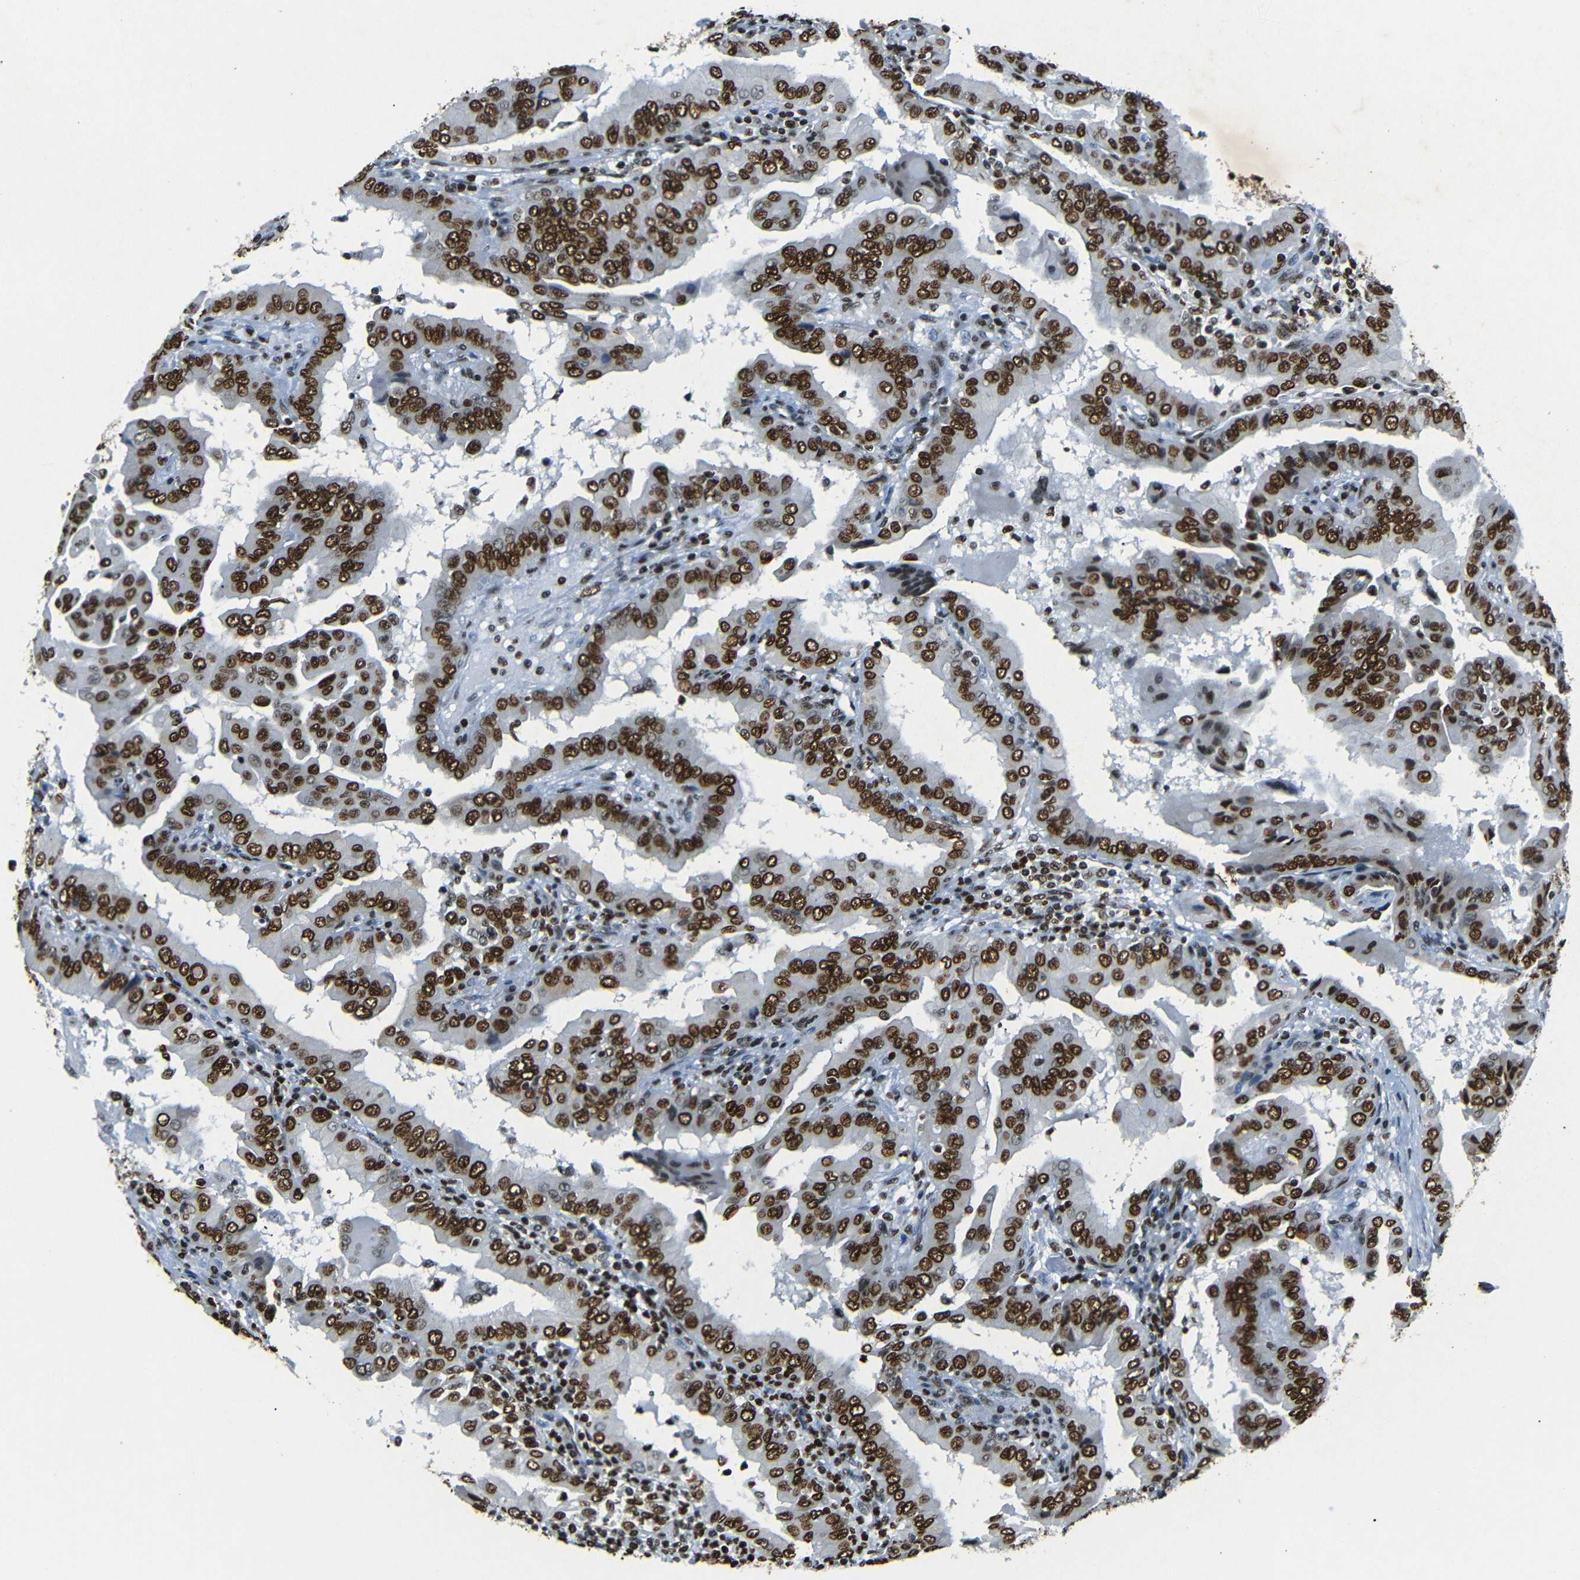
{"staining": {"intensity": "strong", "quantity": ">75%", "location": "nuclear"}, "tissue": "thyroid cancer", "cell_type": "Tumor cells", "image_type": "cancer", "snomed": [{"axis": "morphology", "description": "Papillary adenocarcinoma, NOS"}, {"axis": "topography", "description": "Thyroid gland"}], "caption": "Strong nuclear staining is identified in about >75% of tumor cells in papillary adenocarcinoma (thyroid). (DAB (3,3'-diaminobenzidine) IHC with brightfield microscopy, high magnification).", "gene": "HMGN1", "patient": {"sex": "male", "age": 33}}